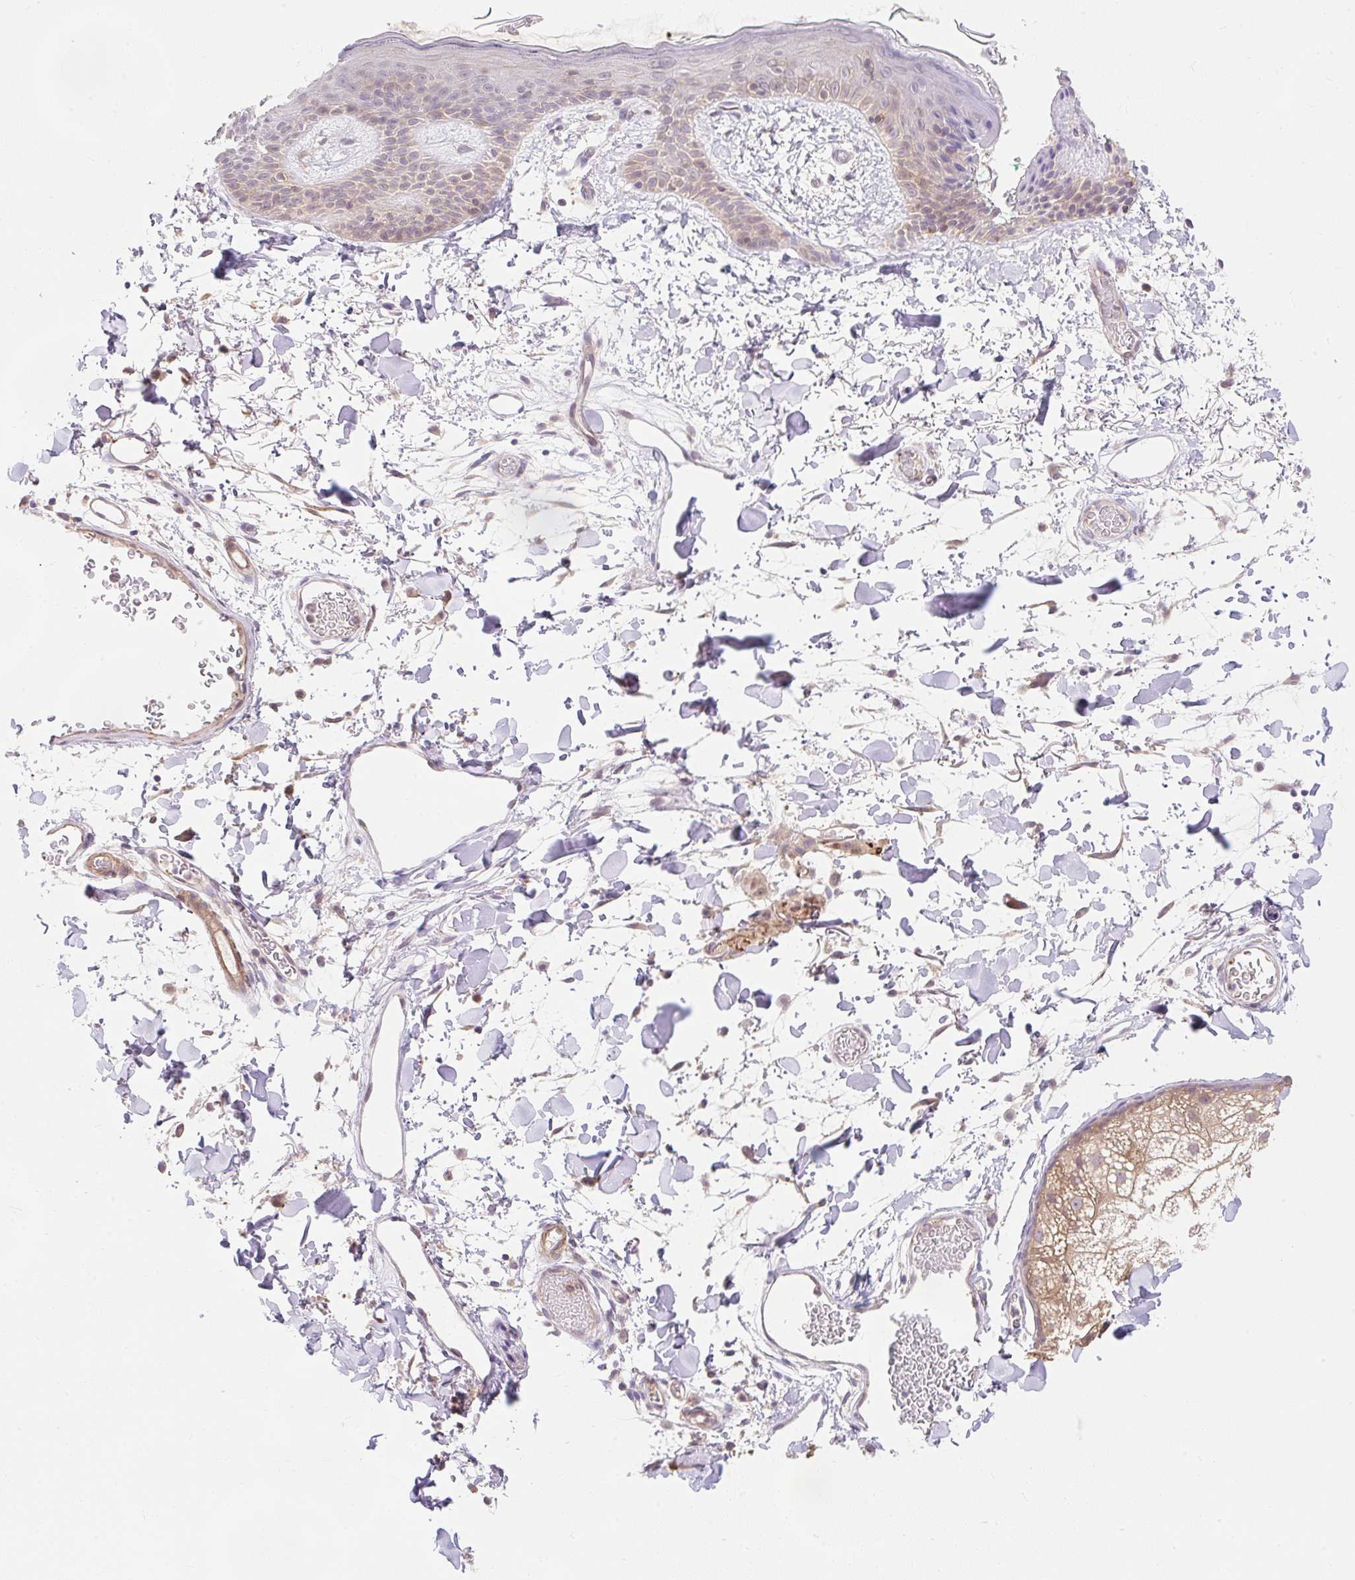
{"staining": {"intensity": "weak", "quantity": ">75%", "location": "cytoplasmic/membranous"}, "tissue": "skin", "cell_type": "Fibroblasts", "image_type": "normal", "snomed": [{"axis": "morphology", "description": "Normal tissue, NOS"}, {"axis": "topography", "description": "Skin"}], "caption": "Protein expression analysis of unremarkable human skin reveals weak cytoplasmic/membranous positivity in about >75% of fibroblasts.", "gene": "EMC10", "patient": {"sex": "male", "age": 79}}